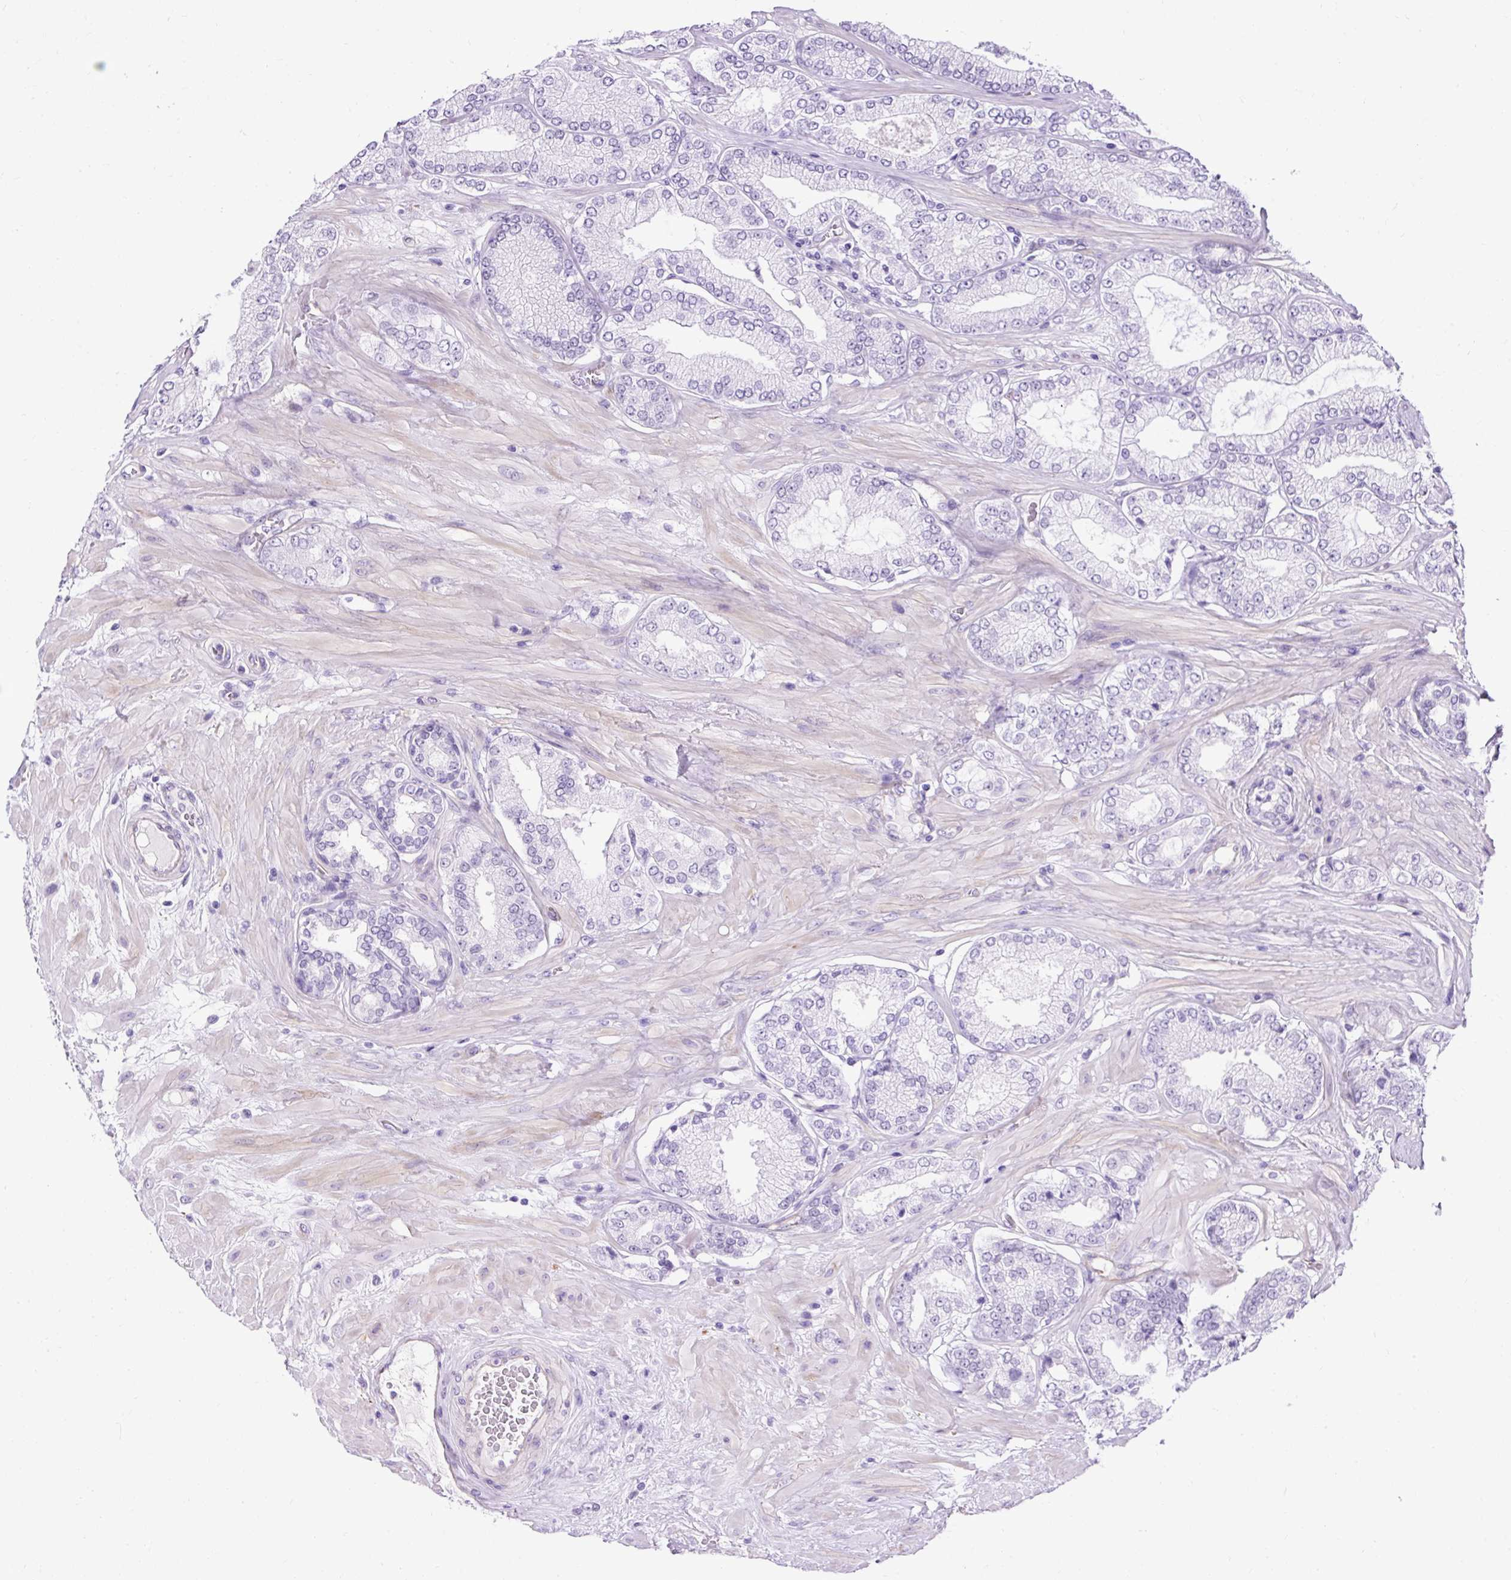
{"staining": {"intensity": "negative", "quantity": "none", "location": "none"}, "tissue": "prostate cancer", "cell_type": "Tumor cells", "image_type": "cancer", "snomed": [{"axis": "morphology", "description": "Adenocarcinoma, High grade"}, {"axis": "topography", "description": "Prostate"}], "caption": "IHC of high-grade adenocarcinoma (prostate) reveals no positivity in tumor cells.", "gene": "KRT12", "patient": {"sex": "male", "age": 68}}